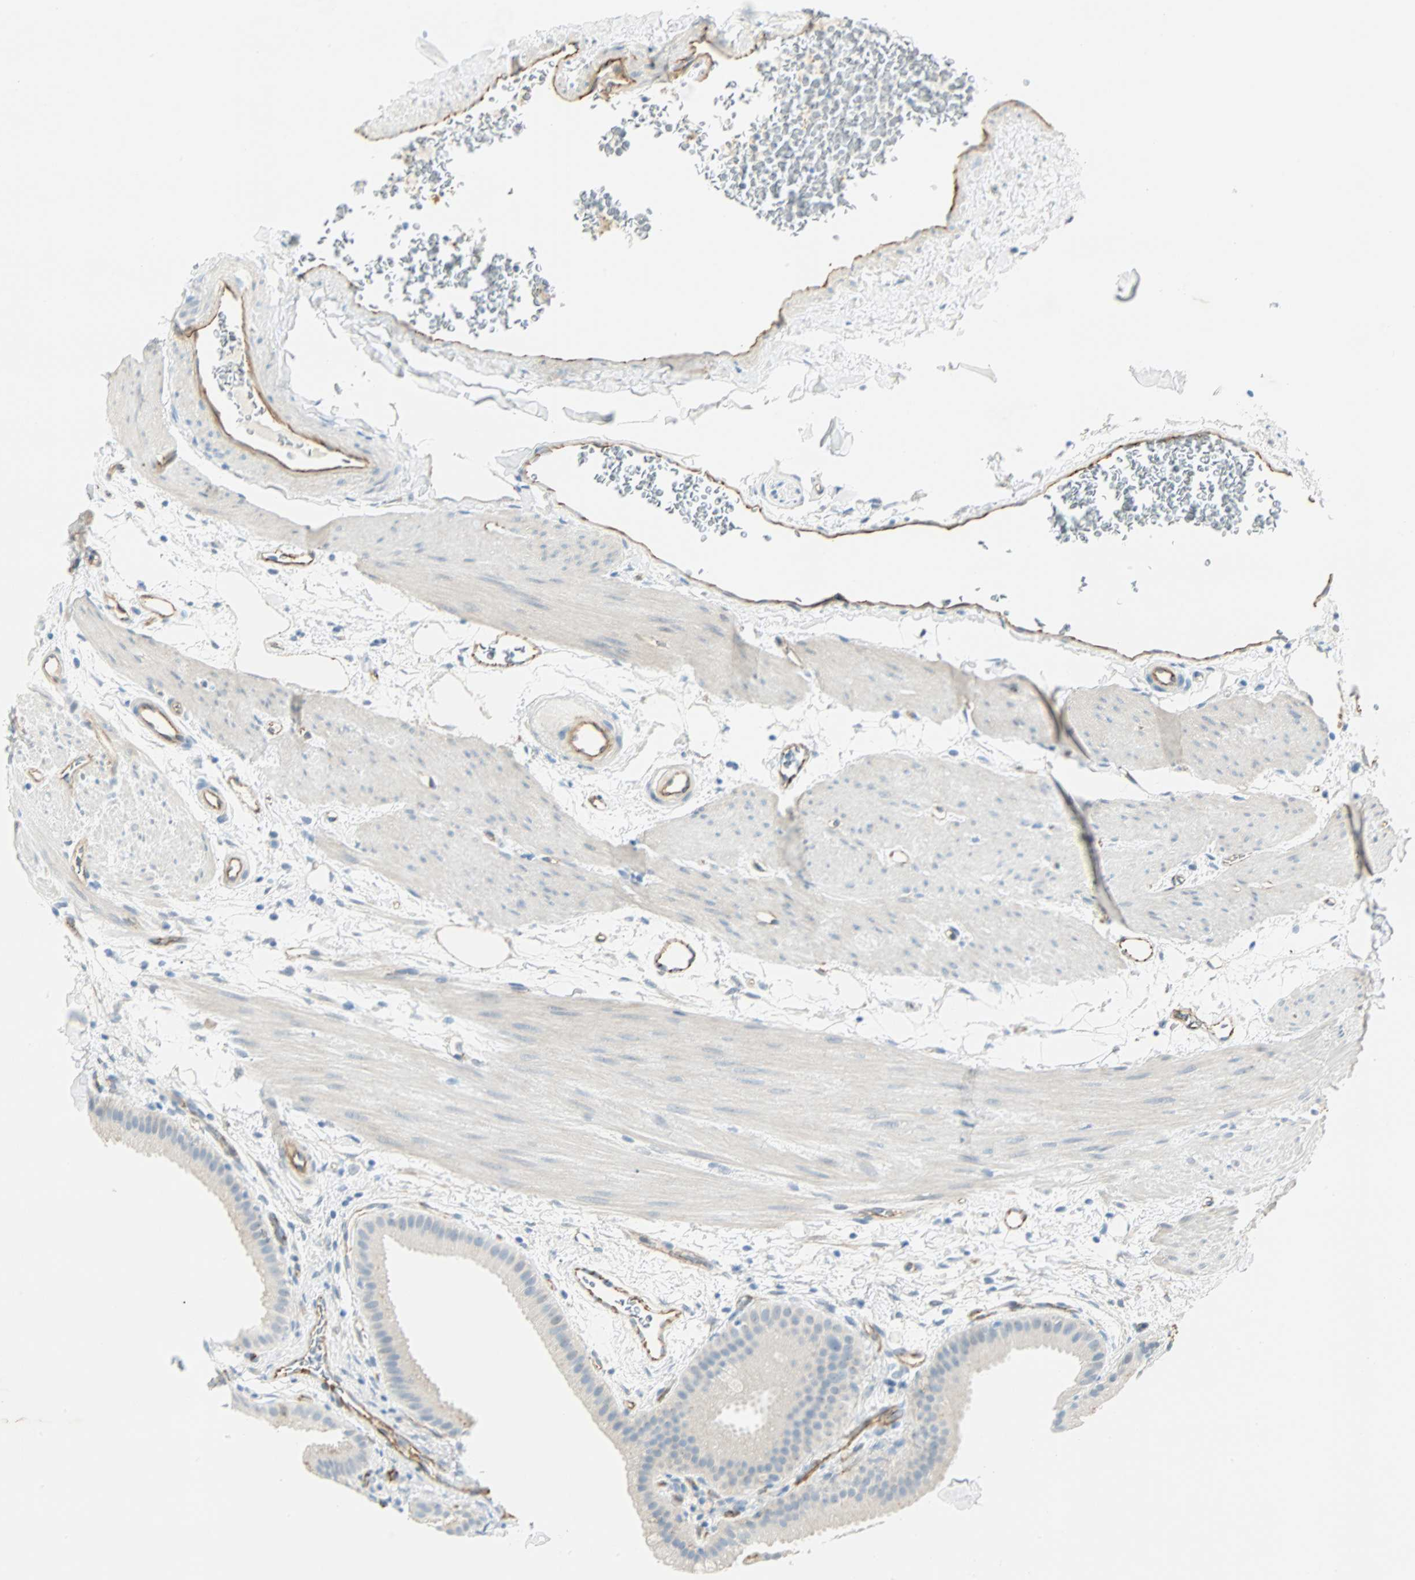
{"staining": {"intensity": "weak", "quantity": ">75%", "location": "cytoplasmic/membranous"}, "tissue": "gallbladder", "cell_type": "Glandular cells", "image_type": "normal", "snomed": [{"axis": "morphology", "description": "Normal tissue, NOS"}, {"axis": "topography", "description": "Gallbladder"}], "caption": "This is a histology image of immunohistochemistry staining of benign gallbladder, which shows weak expression in the cytoplasmic/membranous of glandular cells.", "gene": "VPS9D1", "patient": {"sex": "female", "age": 64}}